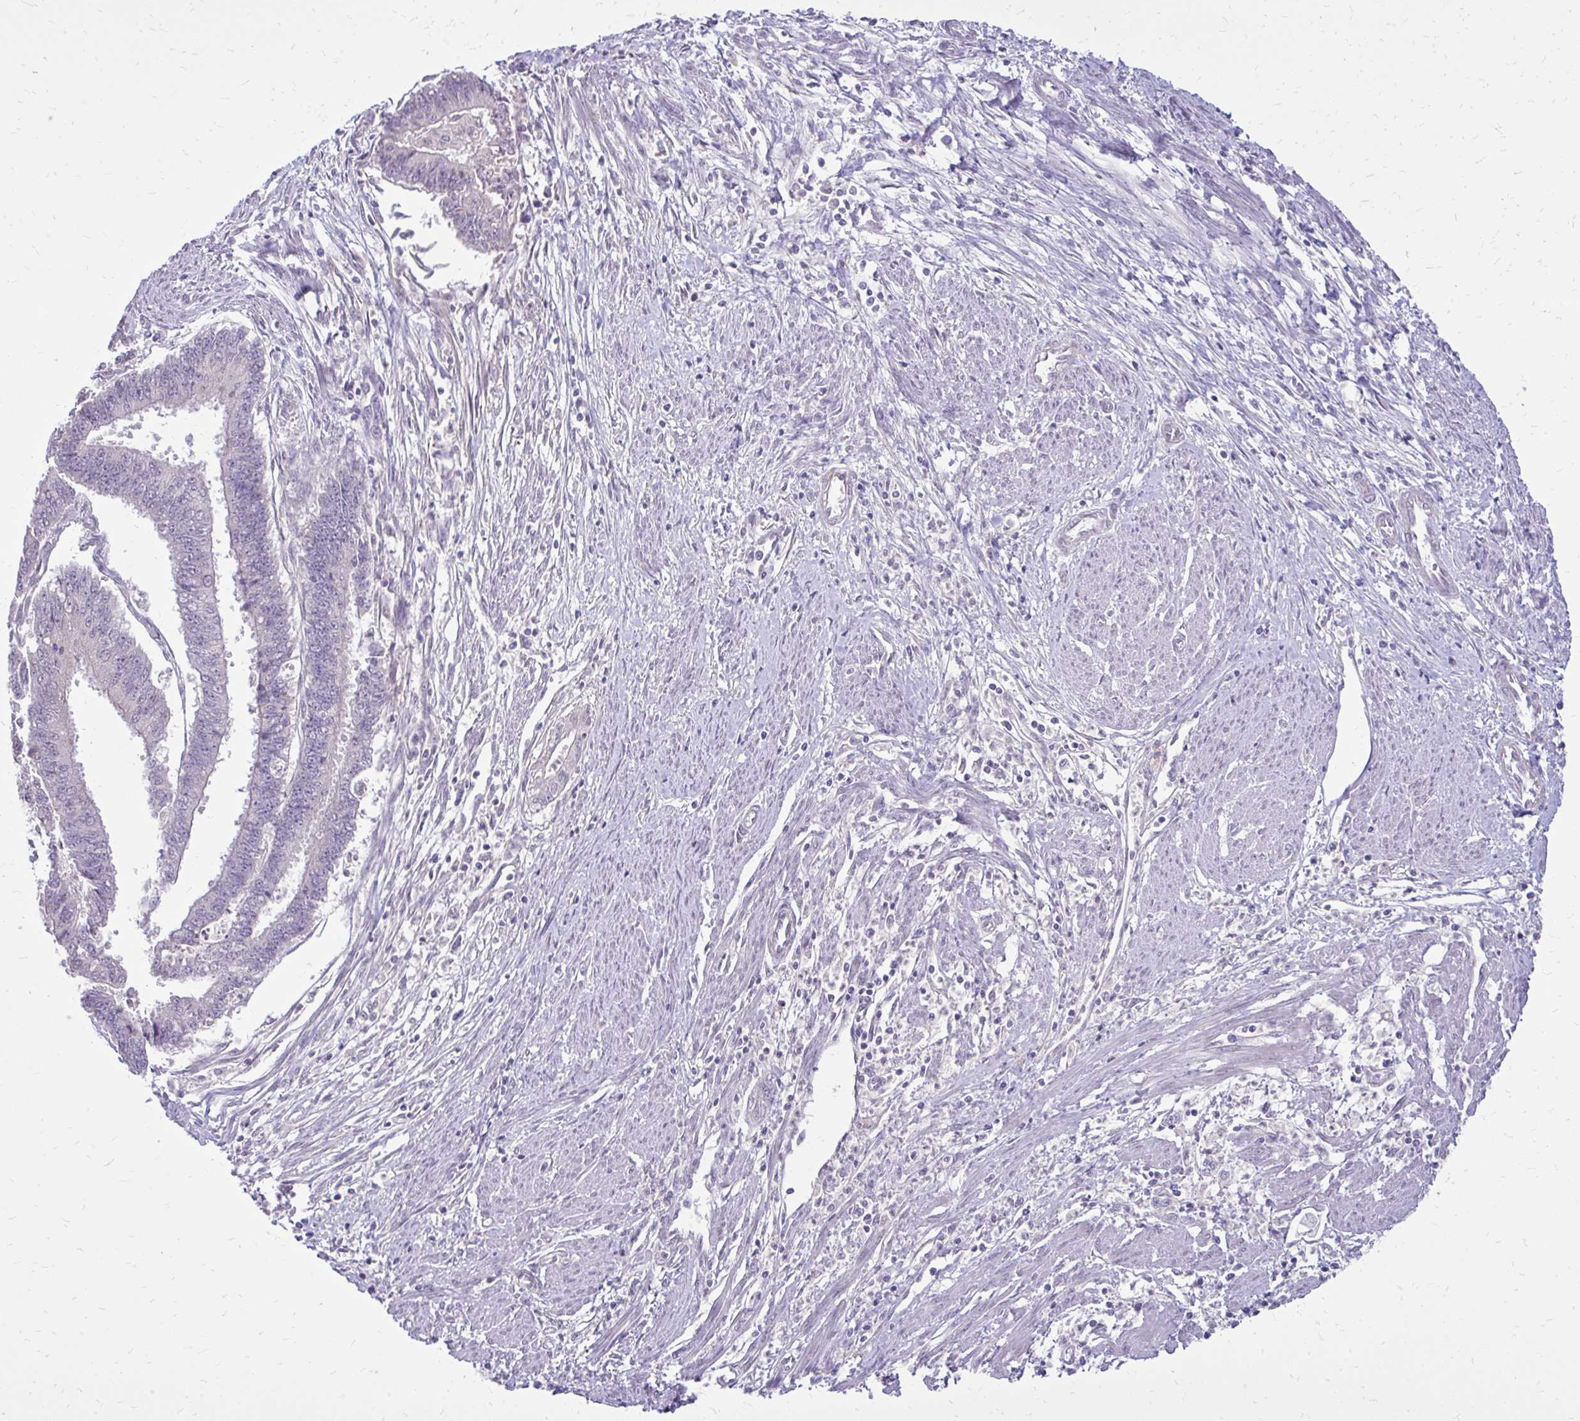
{"staining": {"intensity": "negative", "quantity": "none", "location": "none"}, "tissue": "endometrial cancer", "cell_type": "Tumor cells", "image_type": "cancer", "snomed": [{"axis": "morphology", "description": "Adenocarcinoma, NOS"}, {"axis": "topography", "description": "Endometrium"}], "caption": "Immunohistochemical staining of adenocarcinoma (endometrial) exhibits no significant expression in tumor cells.", "gene": "DPY19L1", "patient": {"sex": "female", "age": 73}}